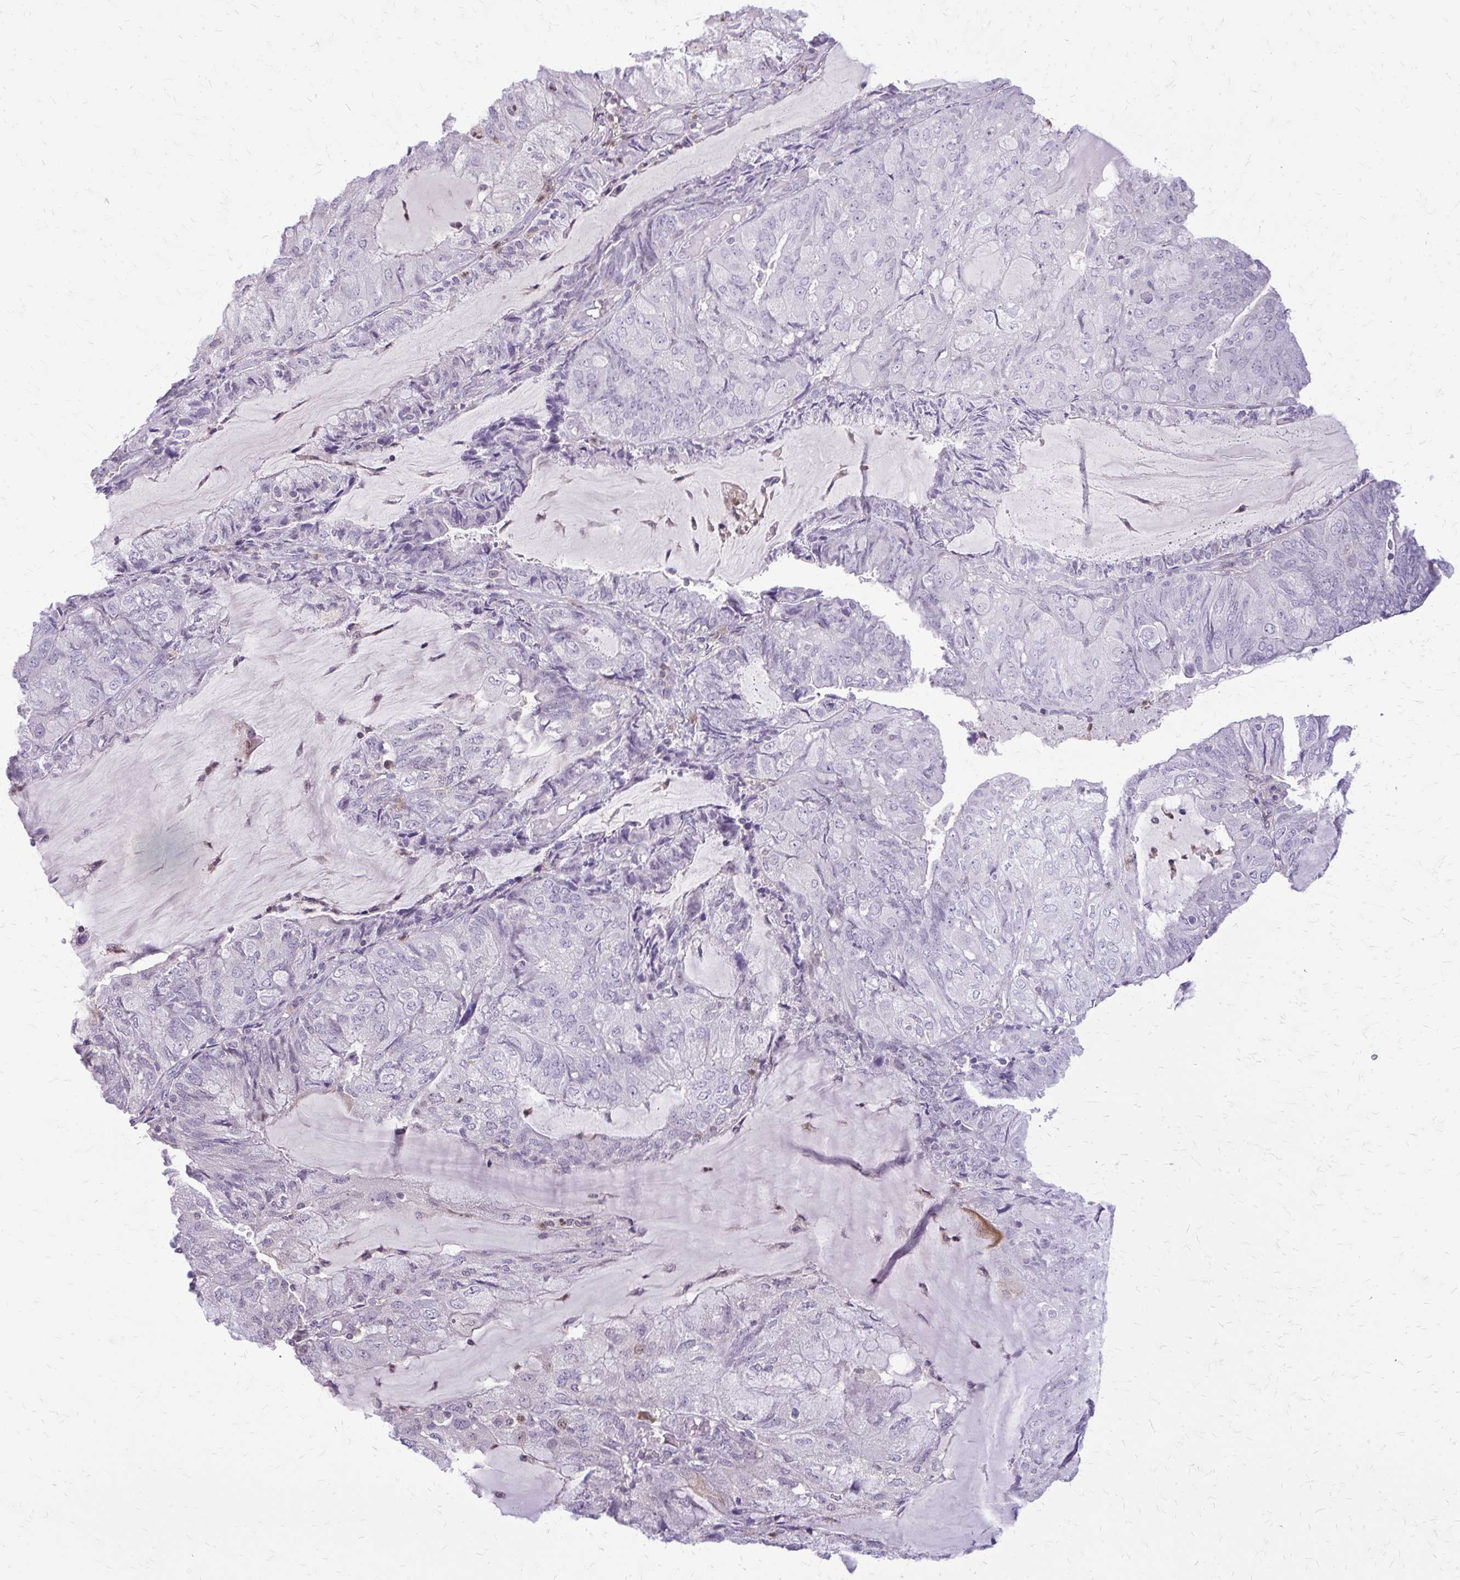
{"staining": {"intensity": "negative", "quantity": "none", "location": "none"}, "tissue": "endometrial cancer", "cell_type": "Tumor cells", "image_type": "cancer", "snomed": [{"axis": "morphology", "description": "Adenocarcinoma, NOS"}, {"axis": "topography", "description": "Endometrium"}], "caption": "Immunohistochemistry (IHC) photomicrograph of endometrial cancer stained for a protein (brown), which demonstrates no positivity in tumor cells. (Brightfield microscopy of DAB (3,3'-diaminobenzidine) IHC at high magnification).", "gene": "GLRX", "patient": {"sex": "female", "age": 81}}